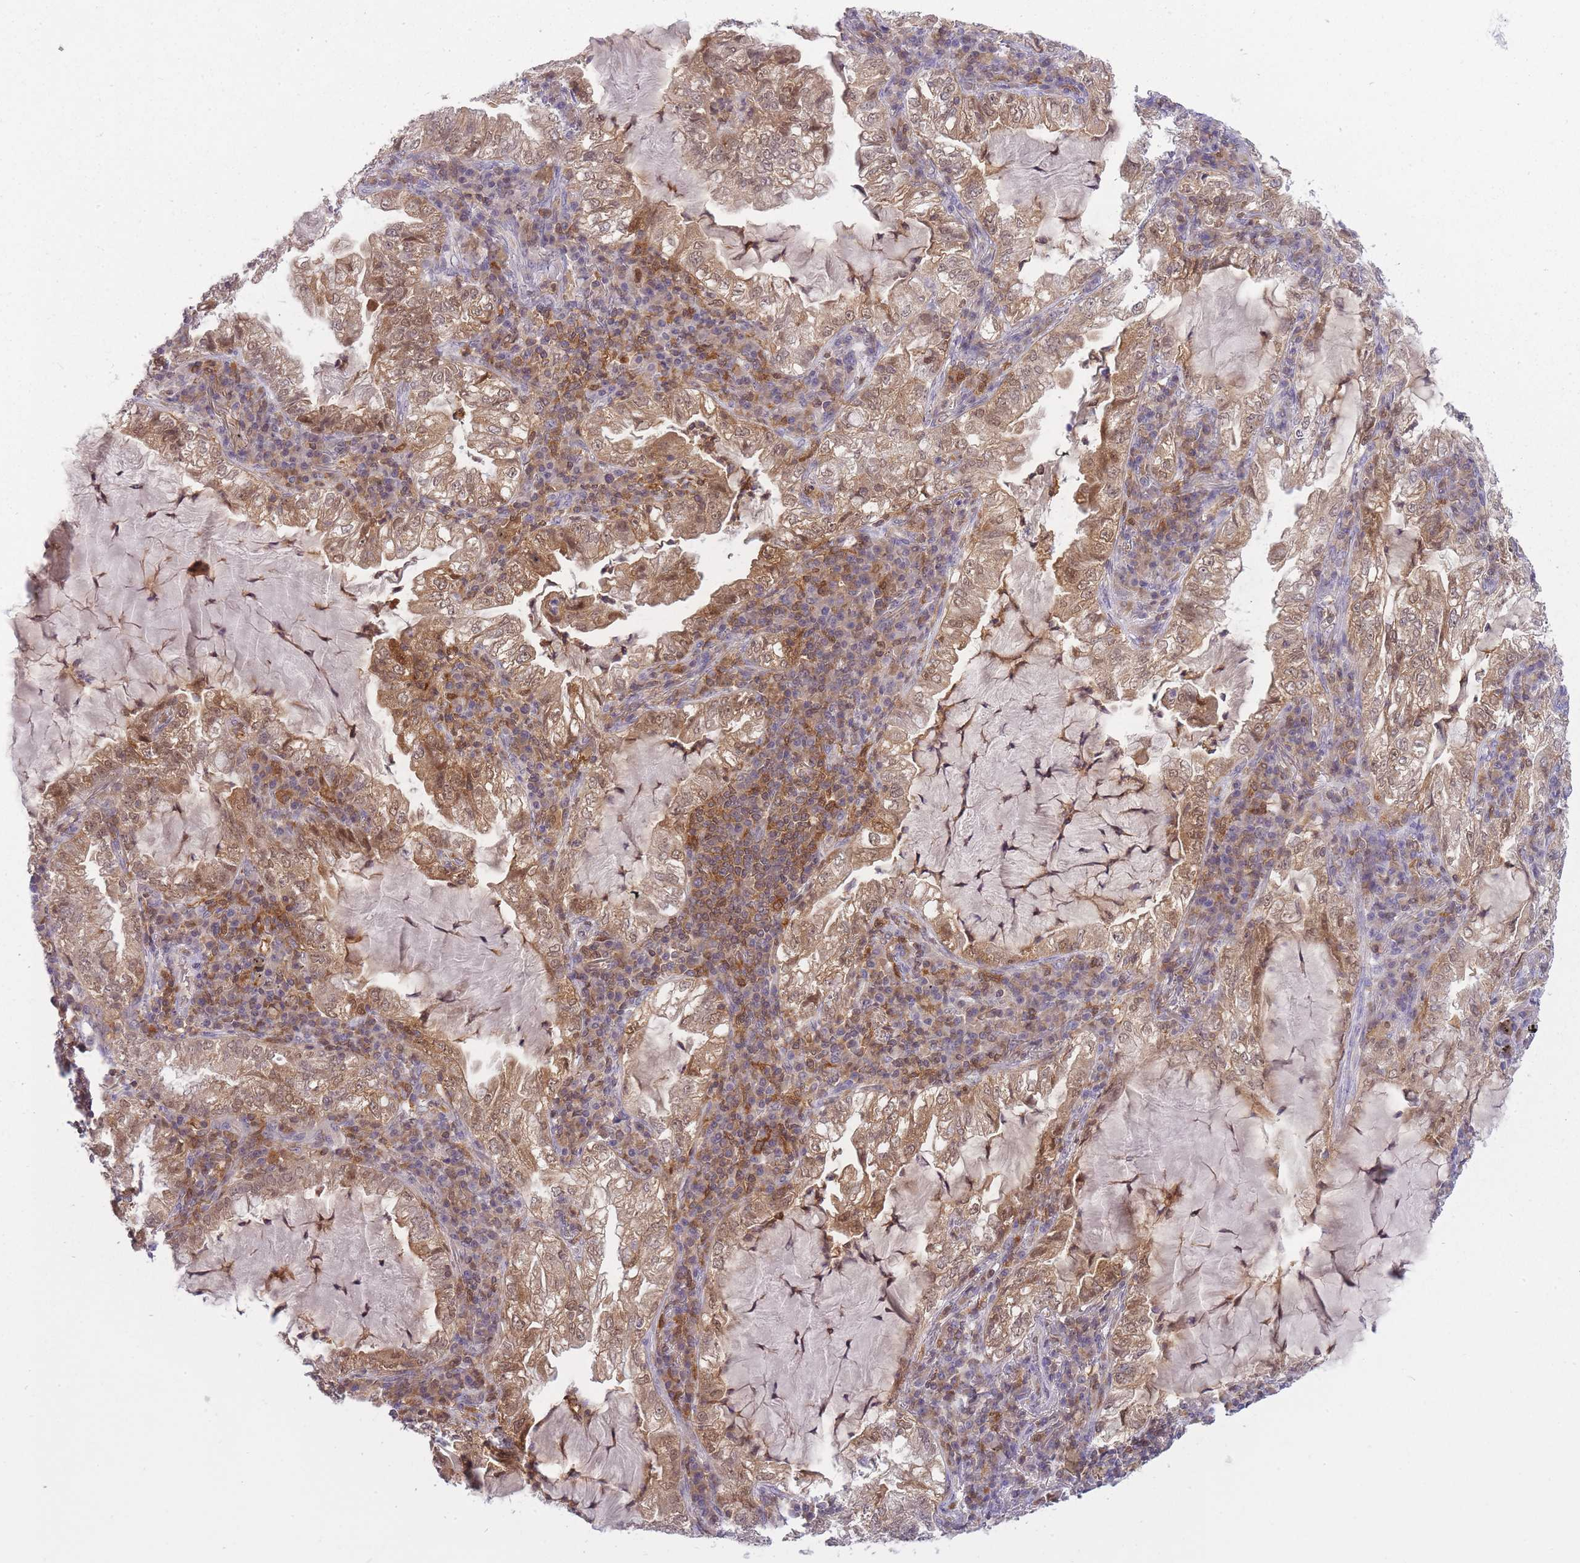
{"staining": {"intensity": "moderate", "quantity": ">75%", "location": "cytoplasmic/membranous,nuclear"}, "tissue": "lung cancer", "cell_type": "Tumor cells", "image_type": "cancer", "snomed": [{"axis": "morphology", "description": "Adenocarcinoma, NOS"}, {"axis": "topography", "description": "Lung"}], "caption": "Moderate cytoplasmic/membranous and nuclear protein staining is identified in about >75% of tumor cells in lung cancer (adenocarcinoma).", "gene": "CXorf38", "patient": {"sex": "female", "age": 73}}